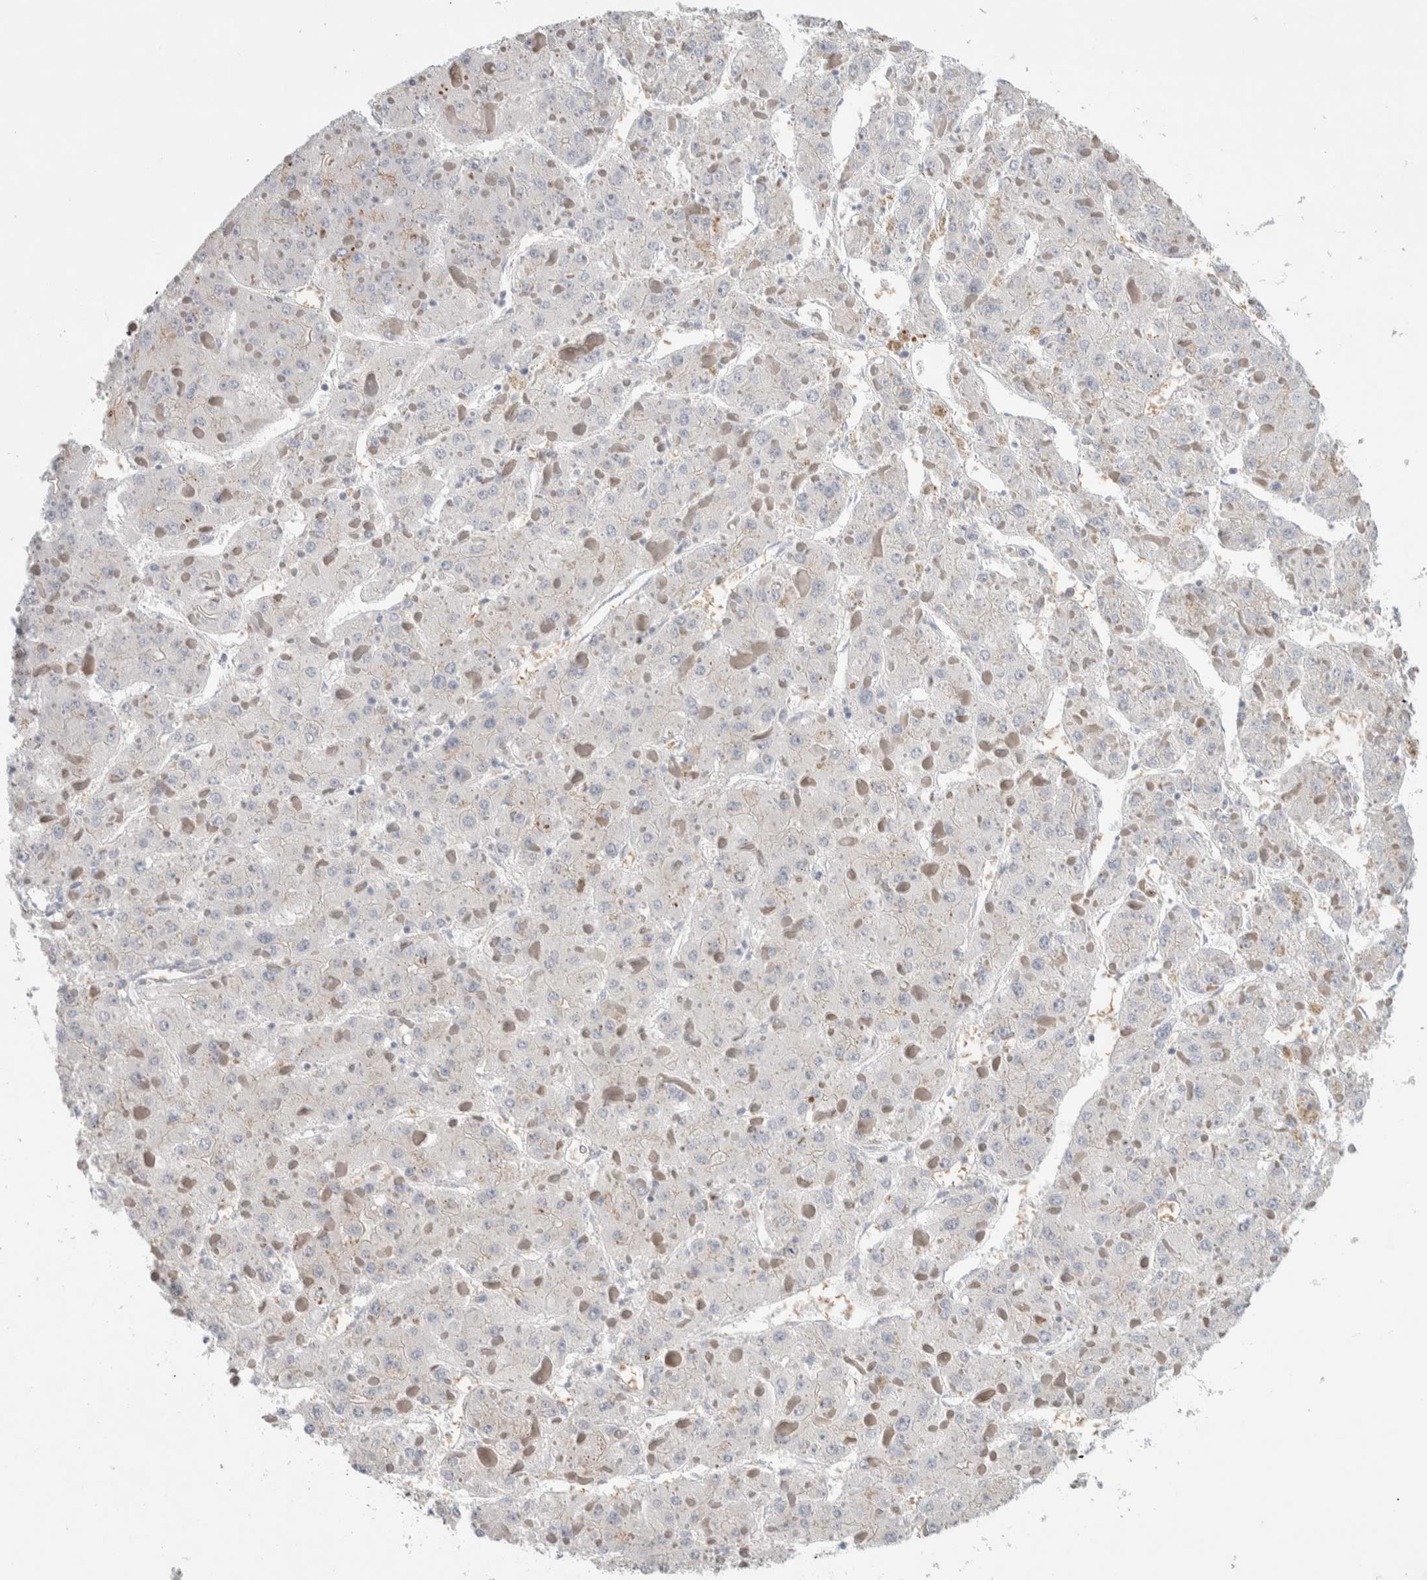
{"staining": {"intensity": "negative", "quantity": "none", "location": "none"}, "tissue": "liver cancer", "cell_type": "Tumor cells", "image_type": "cancer", "snomed": [{"axis": "morphology", "description": "Carcinoma, Hepatocellular, NOS"}, {"axis": "topography", "description": "Liver"}], "caption": "IHC image of liver cancer (hepatocellular carcinoma) stained for a protein (brown), which displays no expression in tumor cells.", "gene": "SLC38A10", "patient": {"sex": "female", "age": 73}}